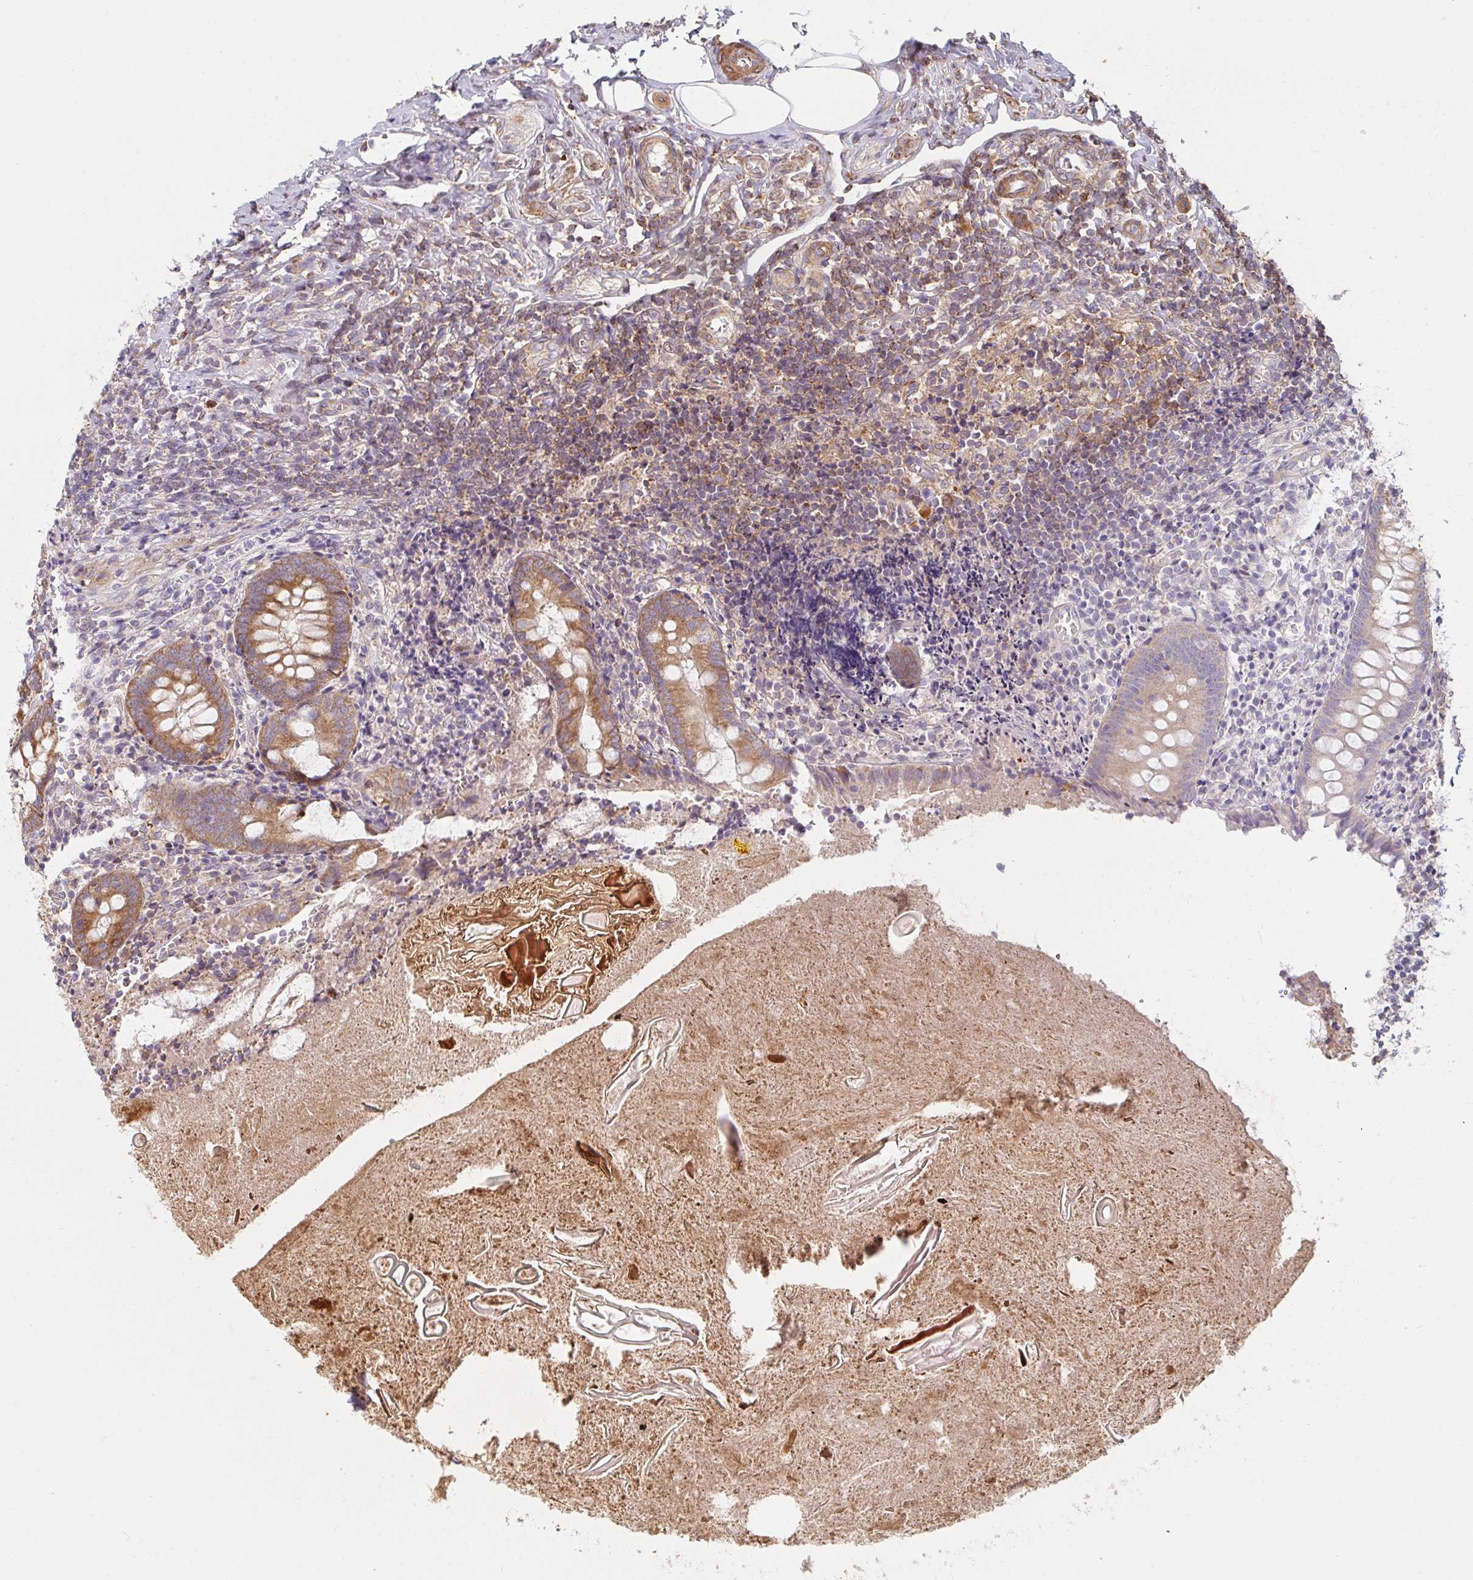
{"staining": {"intensity": "strong", "quantity": ">75%", "location": "cytoplasmic/membranous"}, "tissue": "appendix", "cell_type": "Glandular cells", "image_type": "normal", "snomed": [{"axis": "morphology", "description": "Normal tissue, NOS"}, {"axis": "topography", "description": "Appendix"}], "caption": "Glandular cells reveal strong cytoplasmic/membranous expression in approximately >75% of cells in unremarkable appendix. (DAB (3,3'-diaminobenzidine) IHC with brightfield microscopy, high magnification).", "gene": "BTF3", "patient": {"sex": "female", "age": 17}}